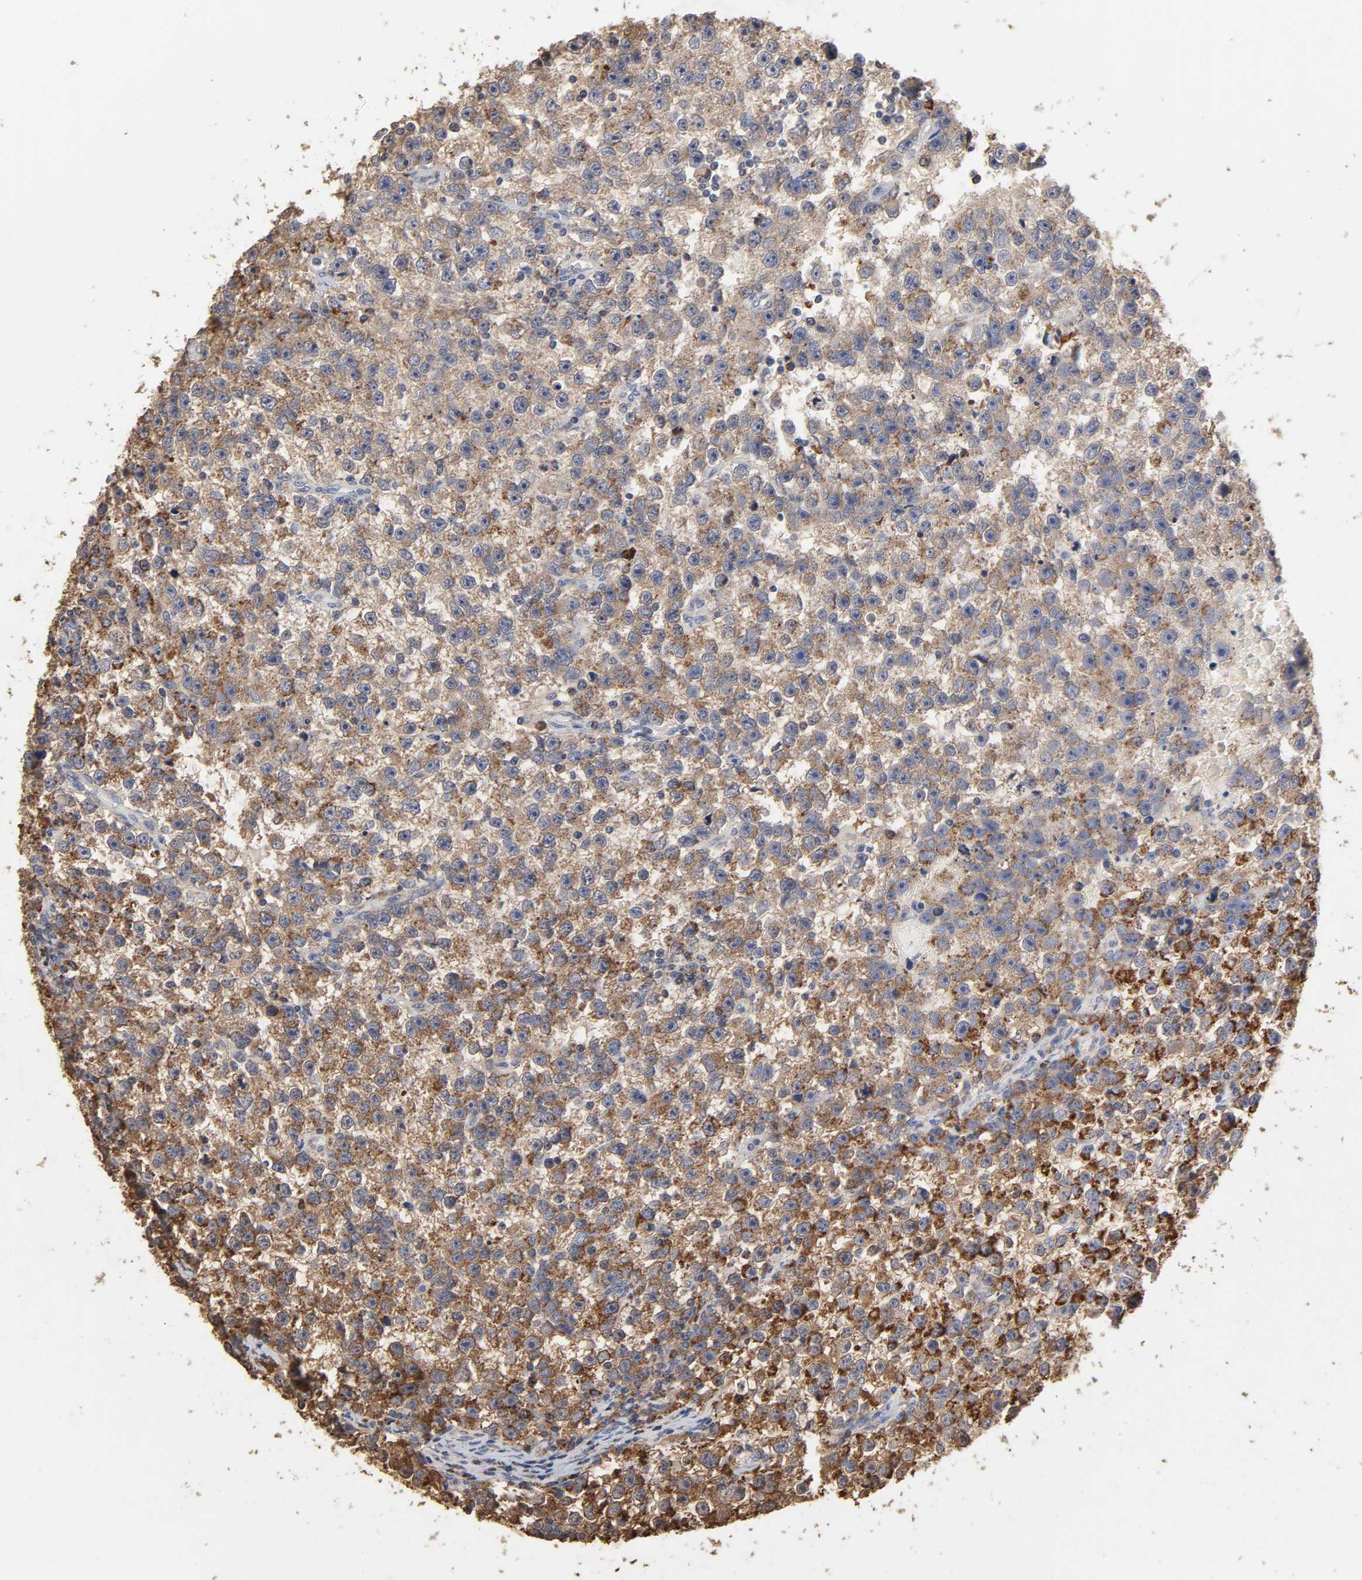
{"staining": {"intensity": "moderate", "quantity": ">75%", "location": "cytoplasmic/membranous"}, "tissue": "testis cancer", "cell_type": "Tumor cells", "image_type": "cancer", "snomed": [{"axis": "morphology", "description": "Seminoma, NOS"}, {"axis": "topography", "description": "Testis"}], "caption": "High-power microscopy captured an immunohistochemistry histopathology image of testis cancer (seminoma), revealing moderate cytoplasmic/membranous expression in approximately >75% of tumor cells.", "gene": "CYCS", "patient": {"sex": "male", "age": 33}}